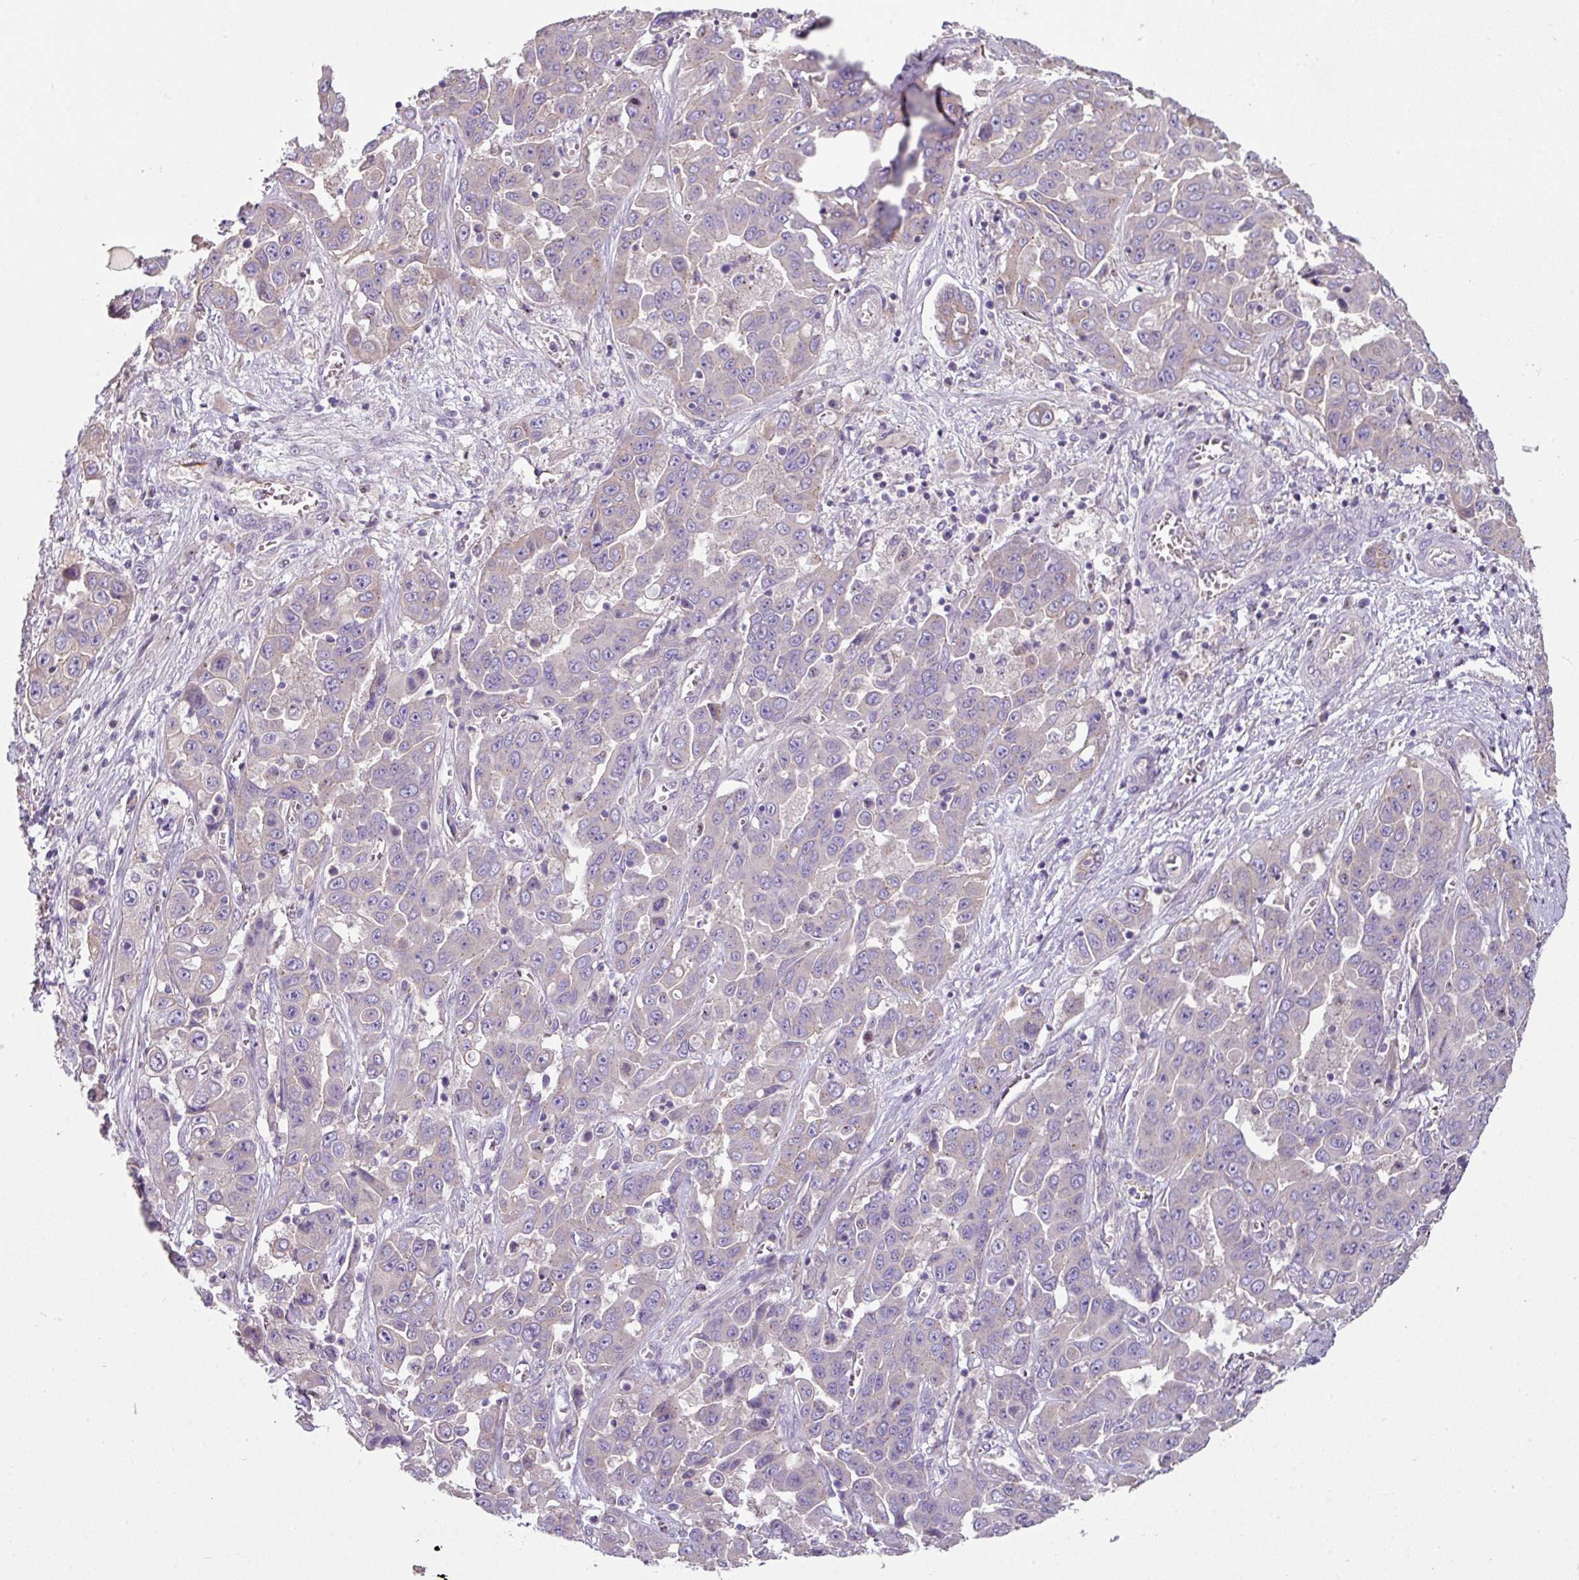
{"staining": {"intensity": "negative", "quantity": "none", "location": "none"}, "tissue": "liver cancer", "cell_type": "Tumor cells", "image_type": "cancer", "snomed": [{"axis": "morphology", "description": "Cholangiocarcinoma"}, {"axis": "topography", "description": "Liver"}], "caption": "There is no significant positivity in tumor cells of liver cholangiocarcinoma.", "gene": "LRRC9", "patient": {"sex": "female", "age": 52}}